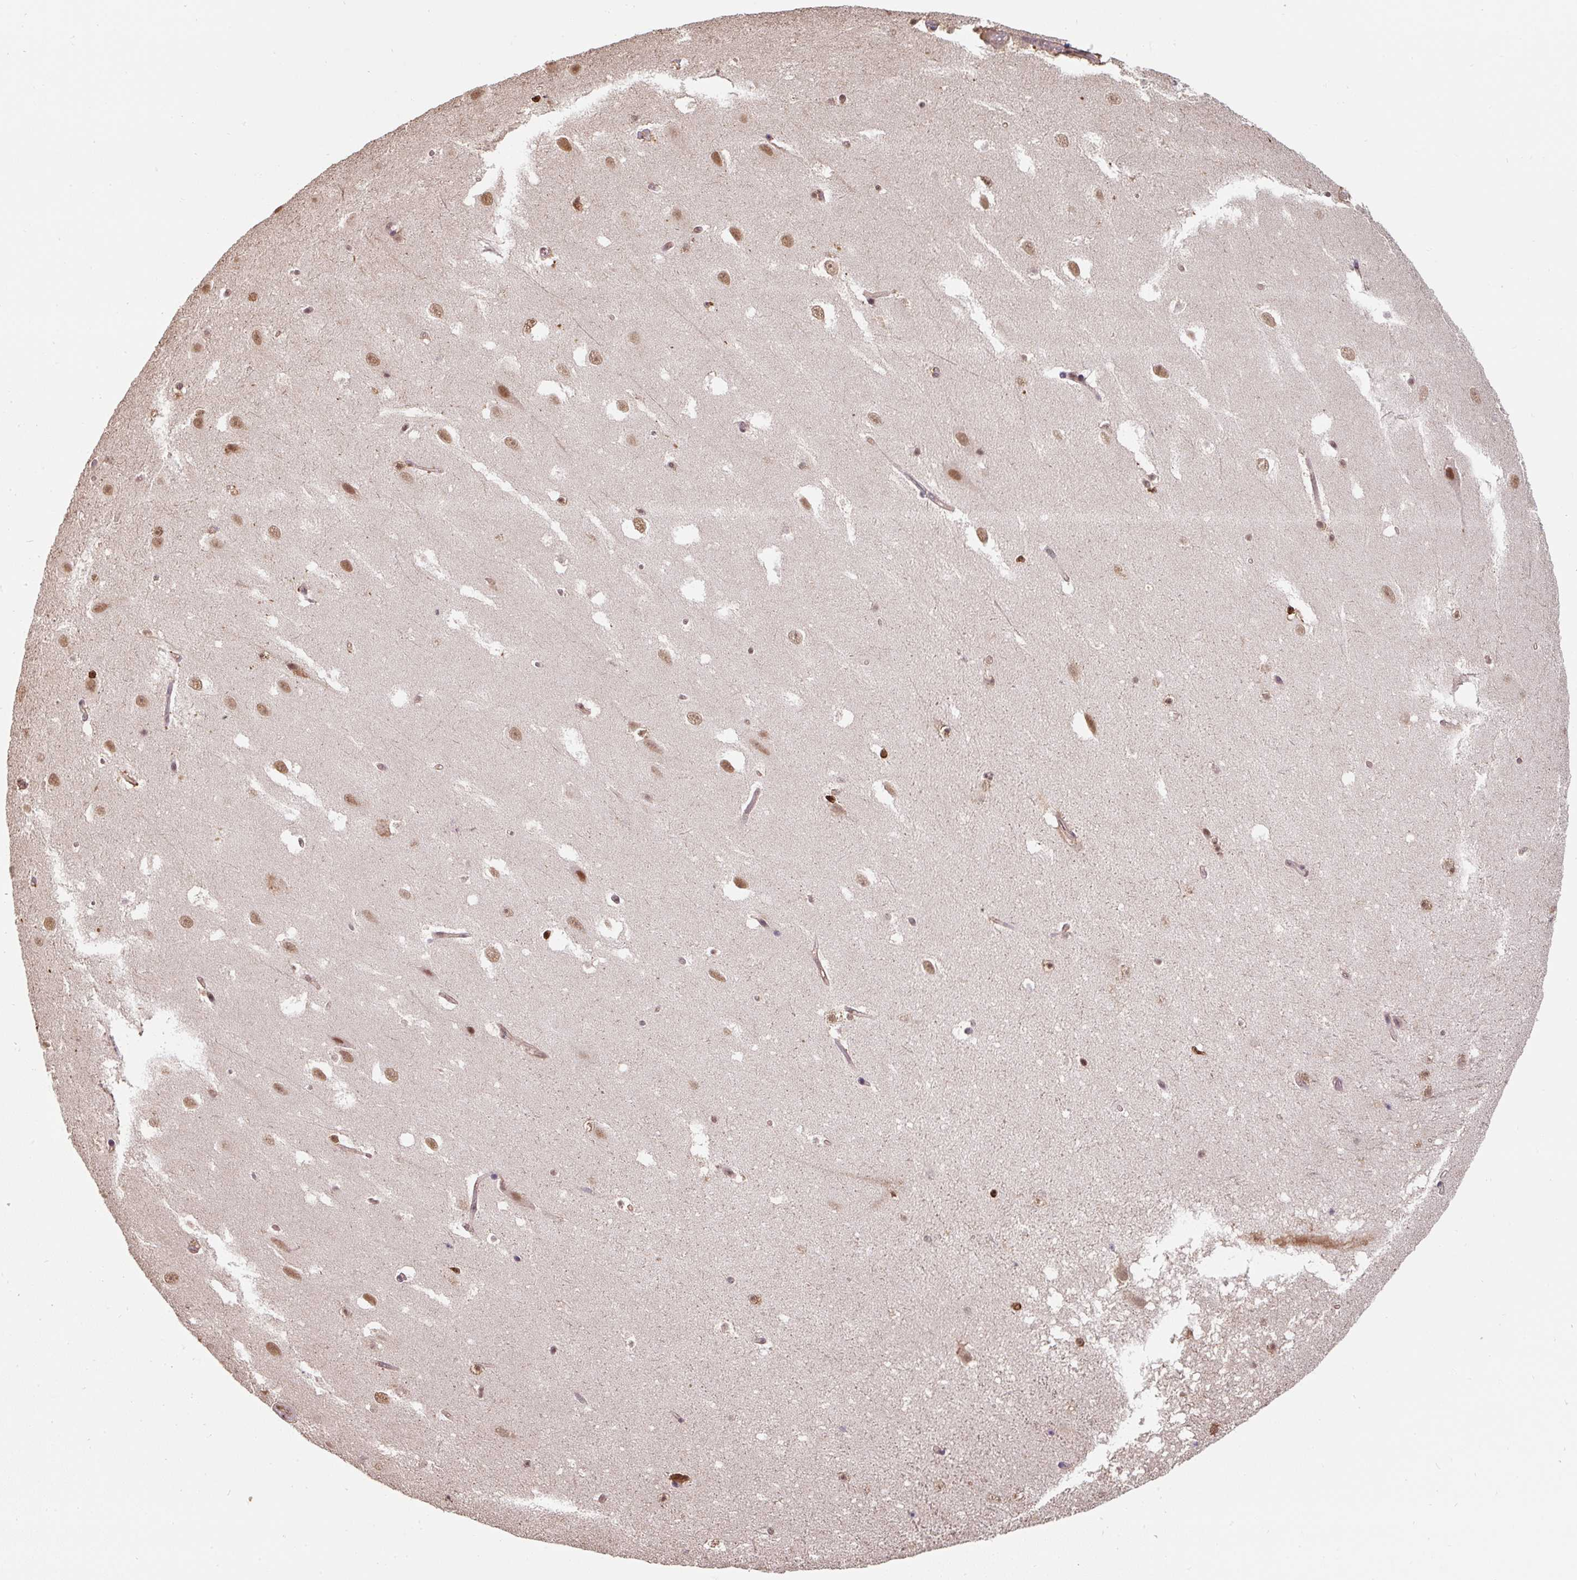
{"staining": {"intensity": "moderate", "quantity": "<25%", "location": "nuclear"}, "tissue": "hippocampus", "cell_type": "Glial cells", "image_type": "normal", "snomed": [{"axis": "morphology", "description": "Normal tissue, NOS"}, {"axis": "topography", "description": "Hippocampus"}], "caption": "DAB immunohistochemical staining of benign human hippocampus exhibits moderate nuclear protein staining in approximately <25% of glial cells.", "gene": "ST13", "patient": {"sex": "male", "age": 37}}